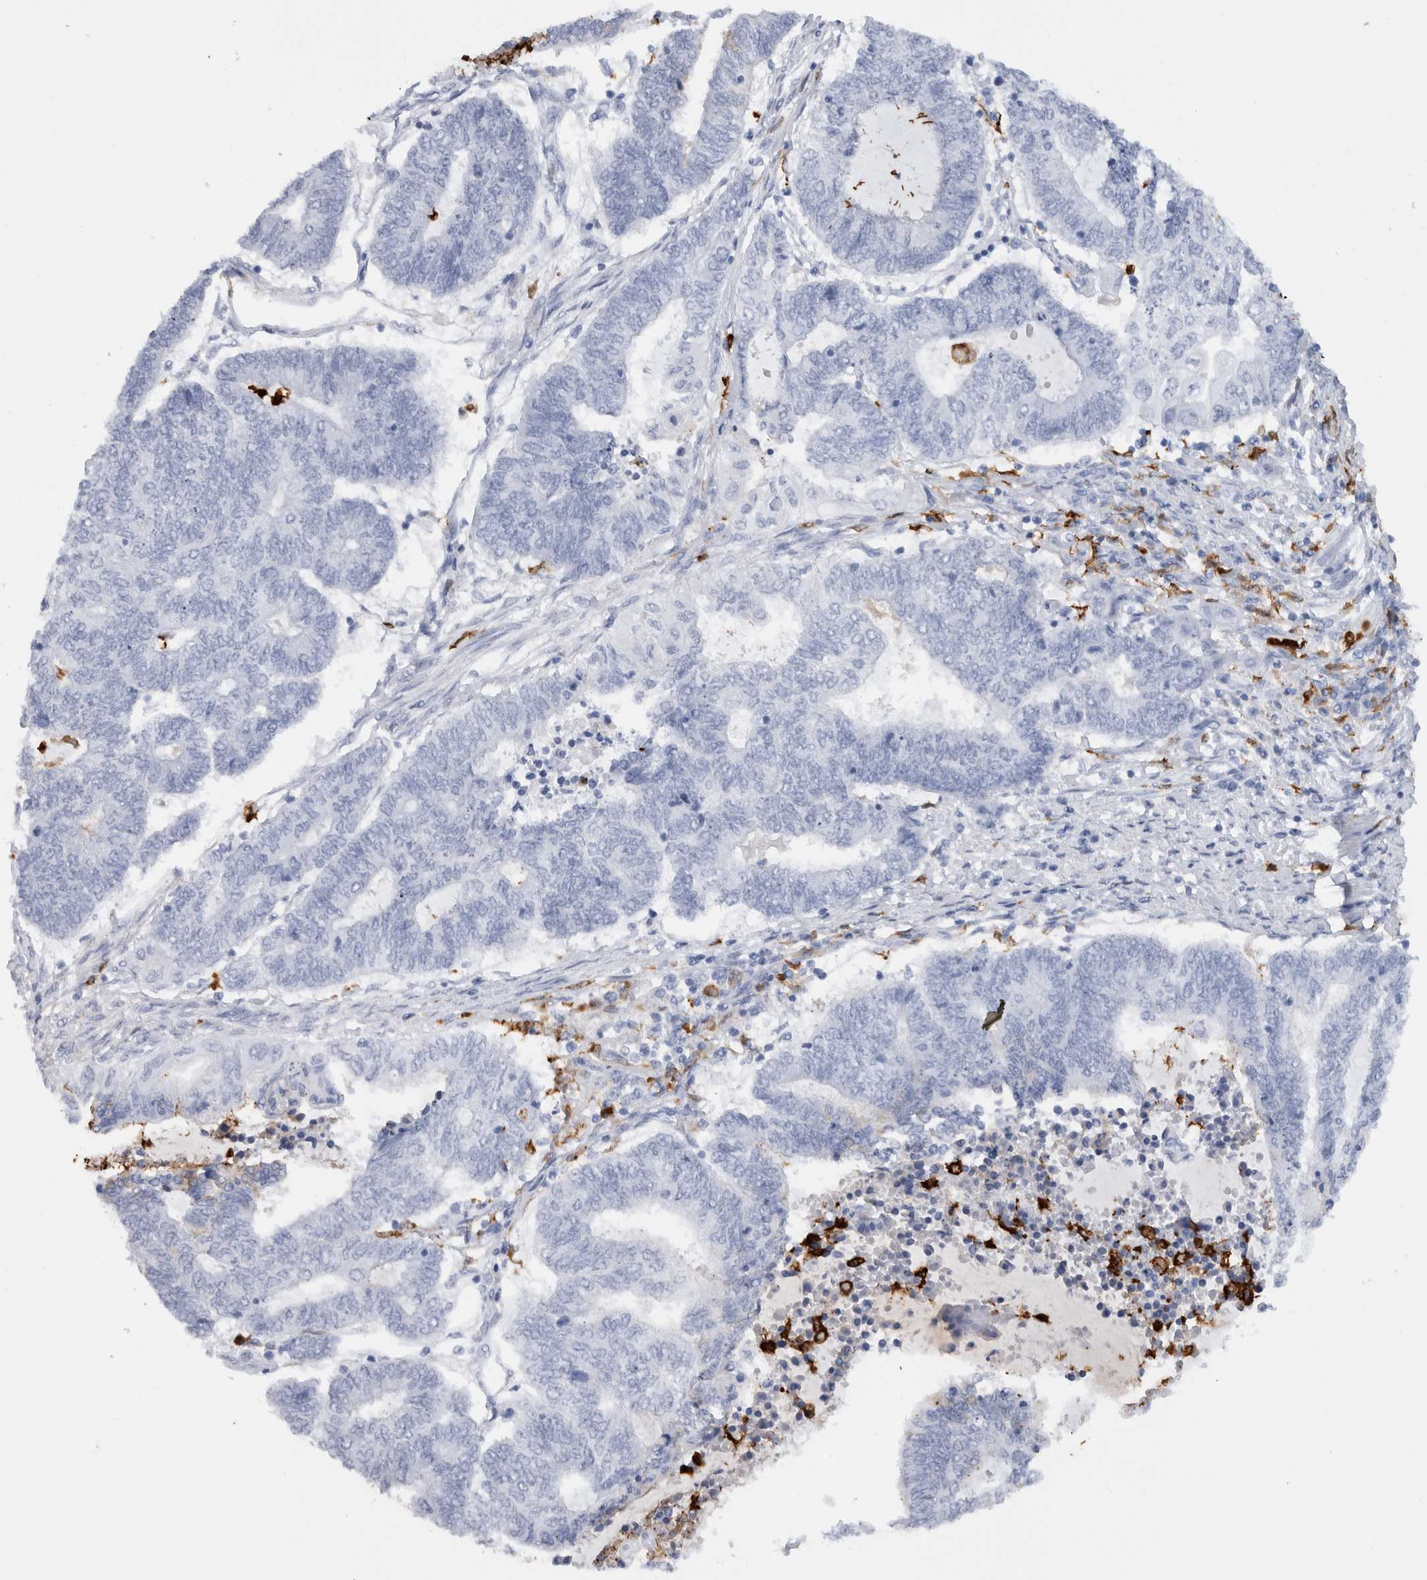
{"staining": {"intensity": "negative", "quantity": "none", "location": "none"}, "tissue": "endometrial cancer", "cell_type": "Tumor cells", "image_type": "cancer", "snomed": [{"axis": "morphology", "description": "Adenocarcinoma, NOS"}, {"axis": "topography", "description": "Uterus"}, {"axis": "topography", "description": "Endometrium"}], "caption": "Tumor cells are negative for protein expression in human endometrial adenocarcinoma.", "gene": "S100A8", "patient": {"sex": "female", "age": 70}}